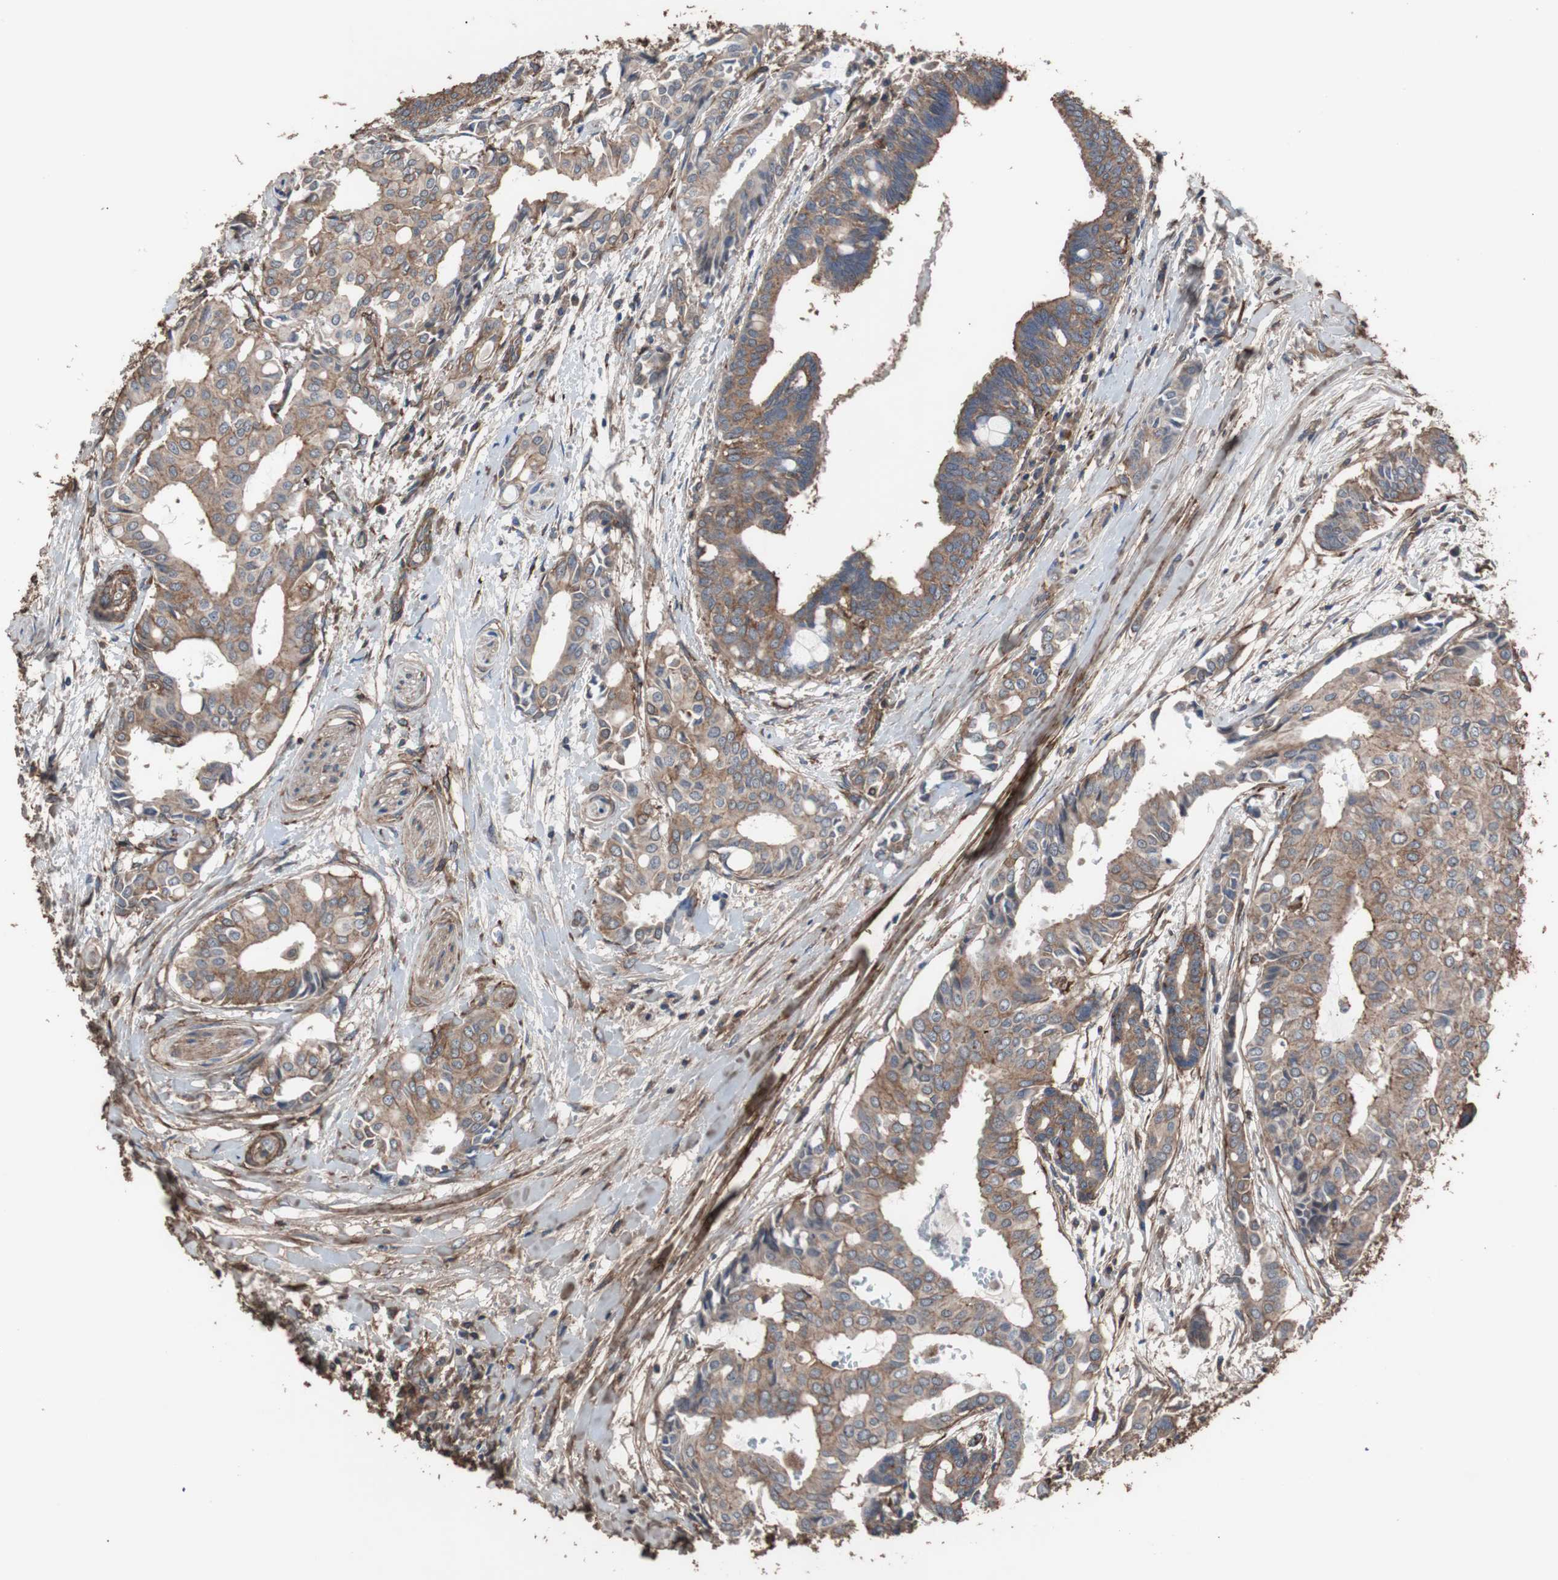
{"staining": {"intensity": "moderate", "quantity": ">75%", "location": "cytoplasmic/membranous"}, "tissue": "head and neck cancer", "cell_type": "Tumor cells", "image_type": "cancer", "snomed": [{"axis": "morphology", "description": "Adenocarcinoma, NOS"}, {"axis": "topography", "description": "Salivary gland"}, {"axis": "topography", "description": "Head-Neck"}], "caption": "The histopathology image reveals immunohistochemical staining of adenocarcinoma (head and neck). There is moderate cytoplasmic/membranous expression is appreciated in approximately >75% of tumor cells.", "gene": "COL6A2", "patient": {"sex": "female", "age": 59}}